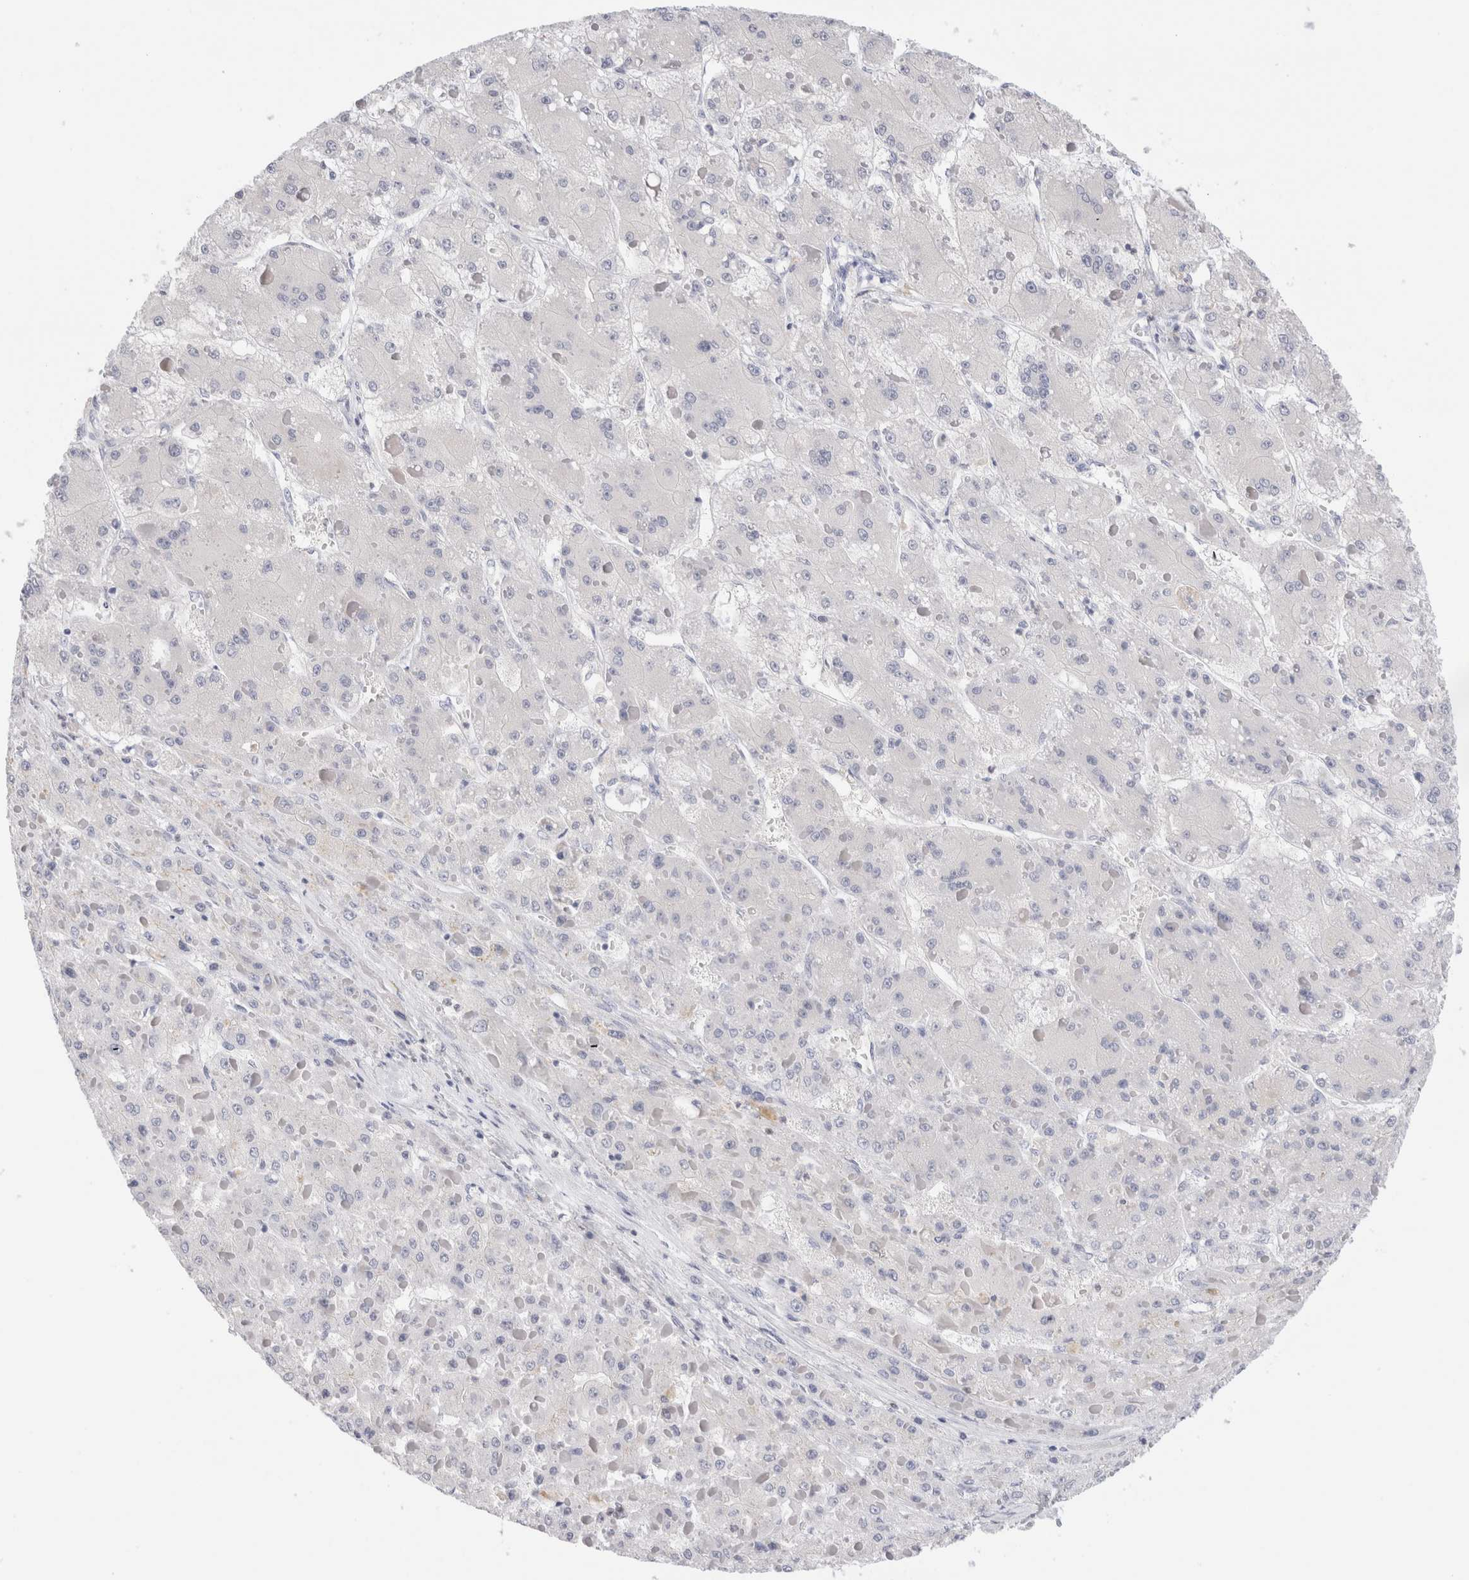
{"staining": {"intensity": "negative", "quantity": "none", "location": "none"}, "tissue": "liver cancer", "cell_type": "Tumor cells", "image_type": "cancer", "snomed": [{"axis": "morphology", "description": "Carcinoma, Hepatocellular, NOS"}, {"axis": "topography", "description": "Liver"}], "caption": "Liver cancer was stained to show a protein in brown. There is no significant expression in tumor cells. Nuclei are stained in blue.", "gene": "ADAM30", "patient": {"sex": "female", "age": 73}}